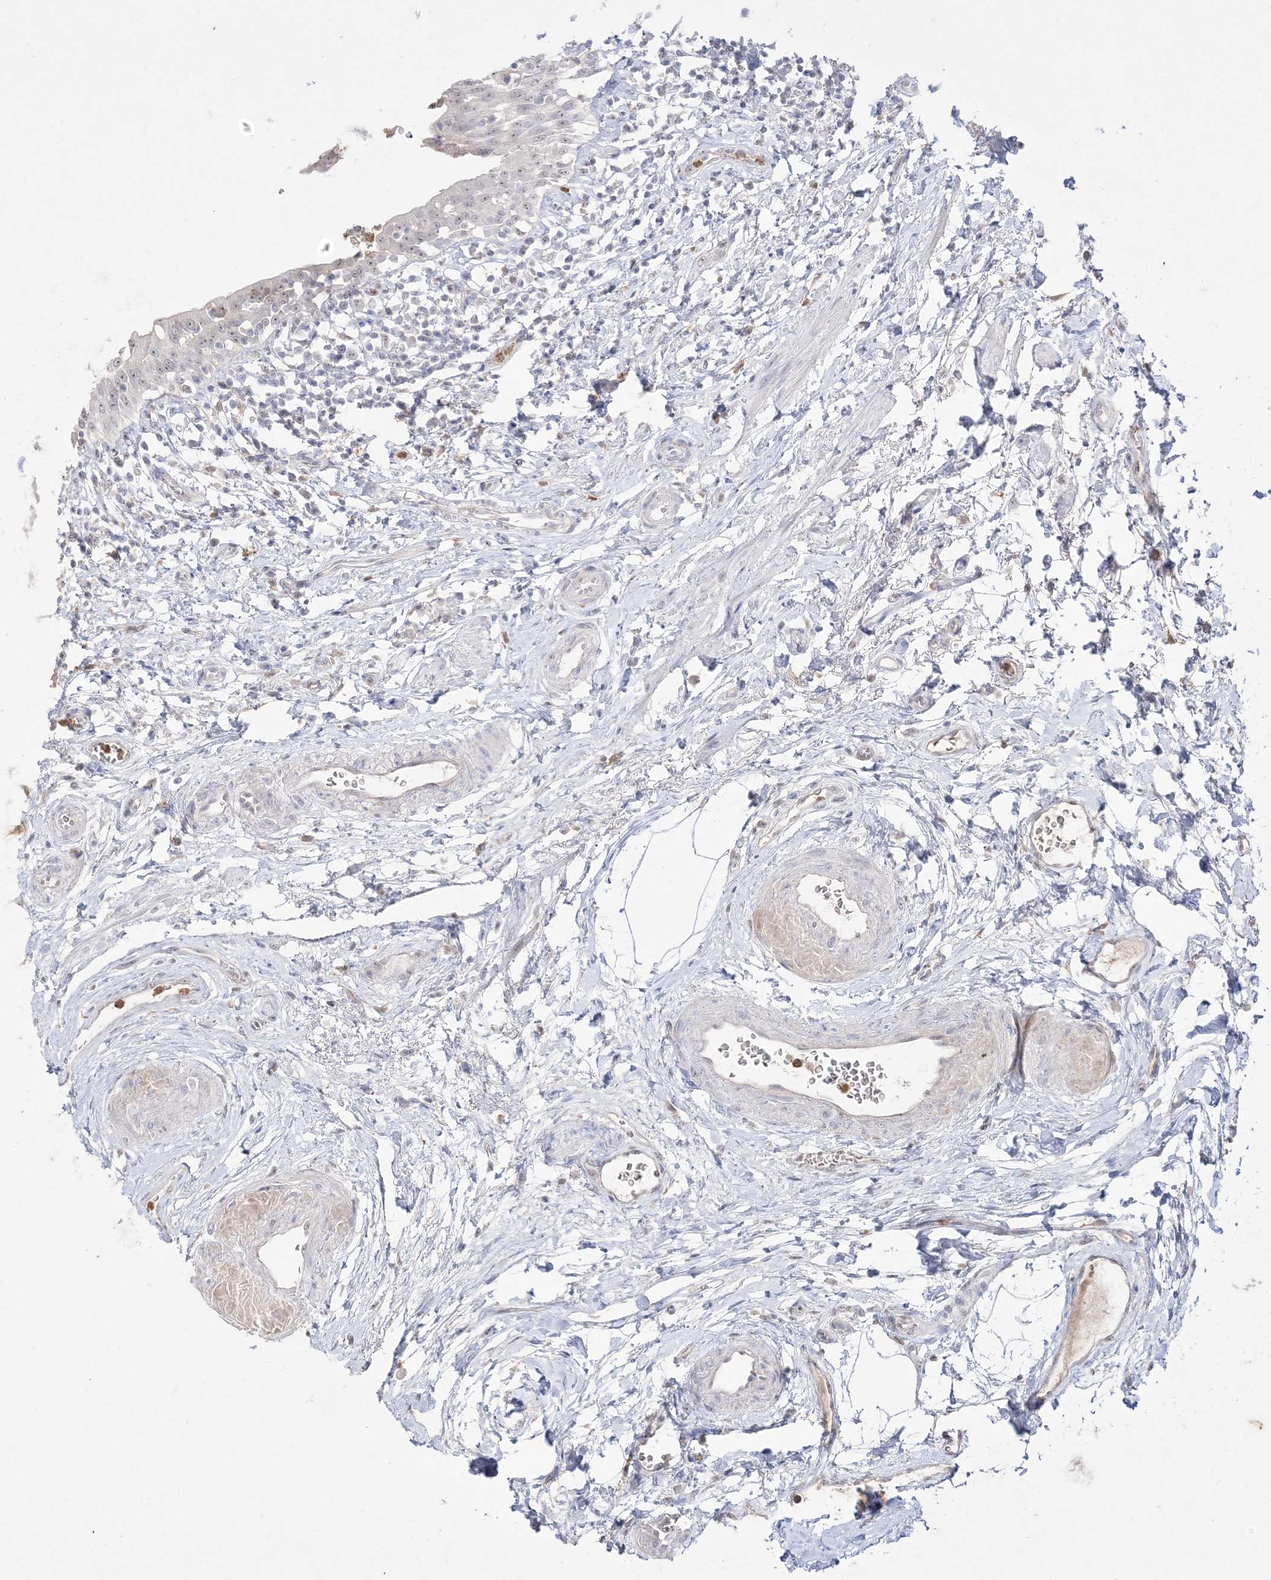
{"staining": {"intensity": "moderate", "quantity": ">75%", "location": "nuclear"}, "tissue": "urinary bladder", "cell_type": "Urothelial cells", "image_type": "normal", "snomed": [{"axis": "morphology", "description": "Normal tissue, NOS"}, {"axis": "topography", "description": "Urinary bladder"}], "caption": "A brown stain highlights moderate nuclear staining of a protein in urothelial cells of unremarkable human urinary bladder.", "gene": "NOP16", "patient": {"sex": "male", "age": 83}}